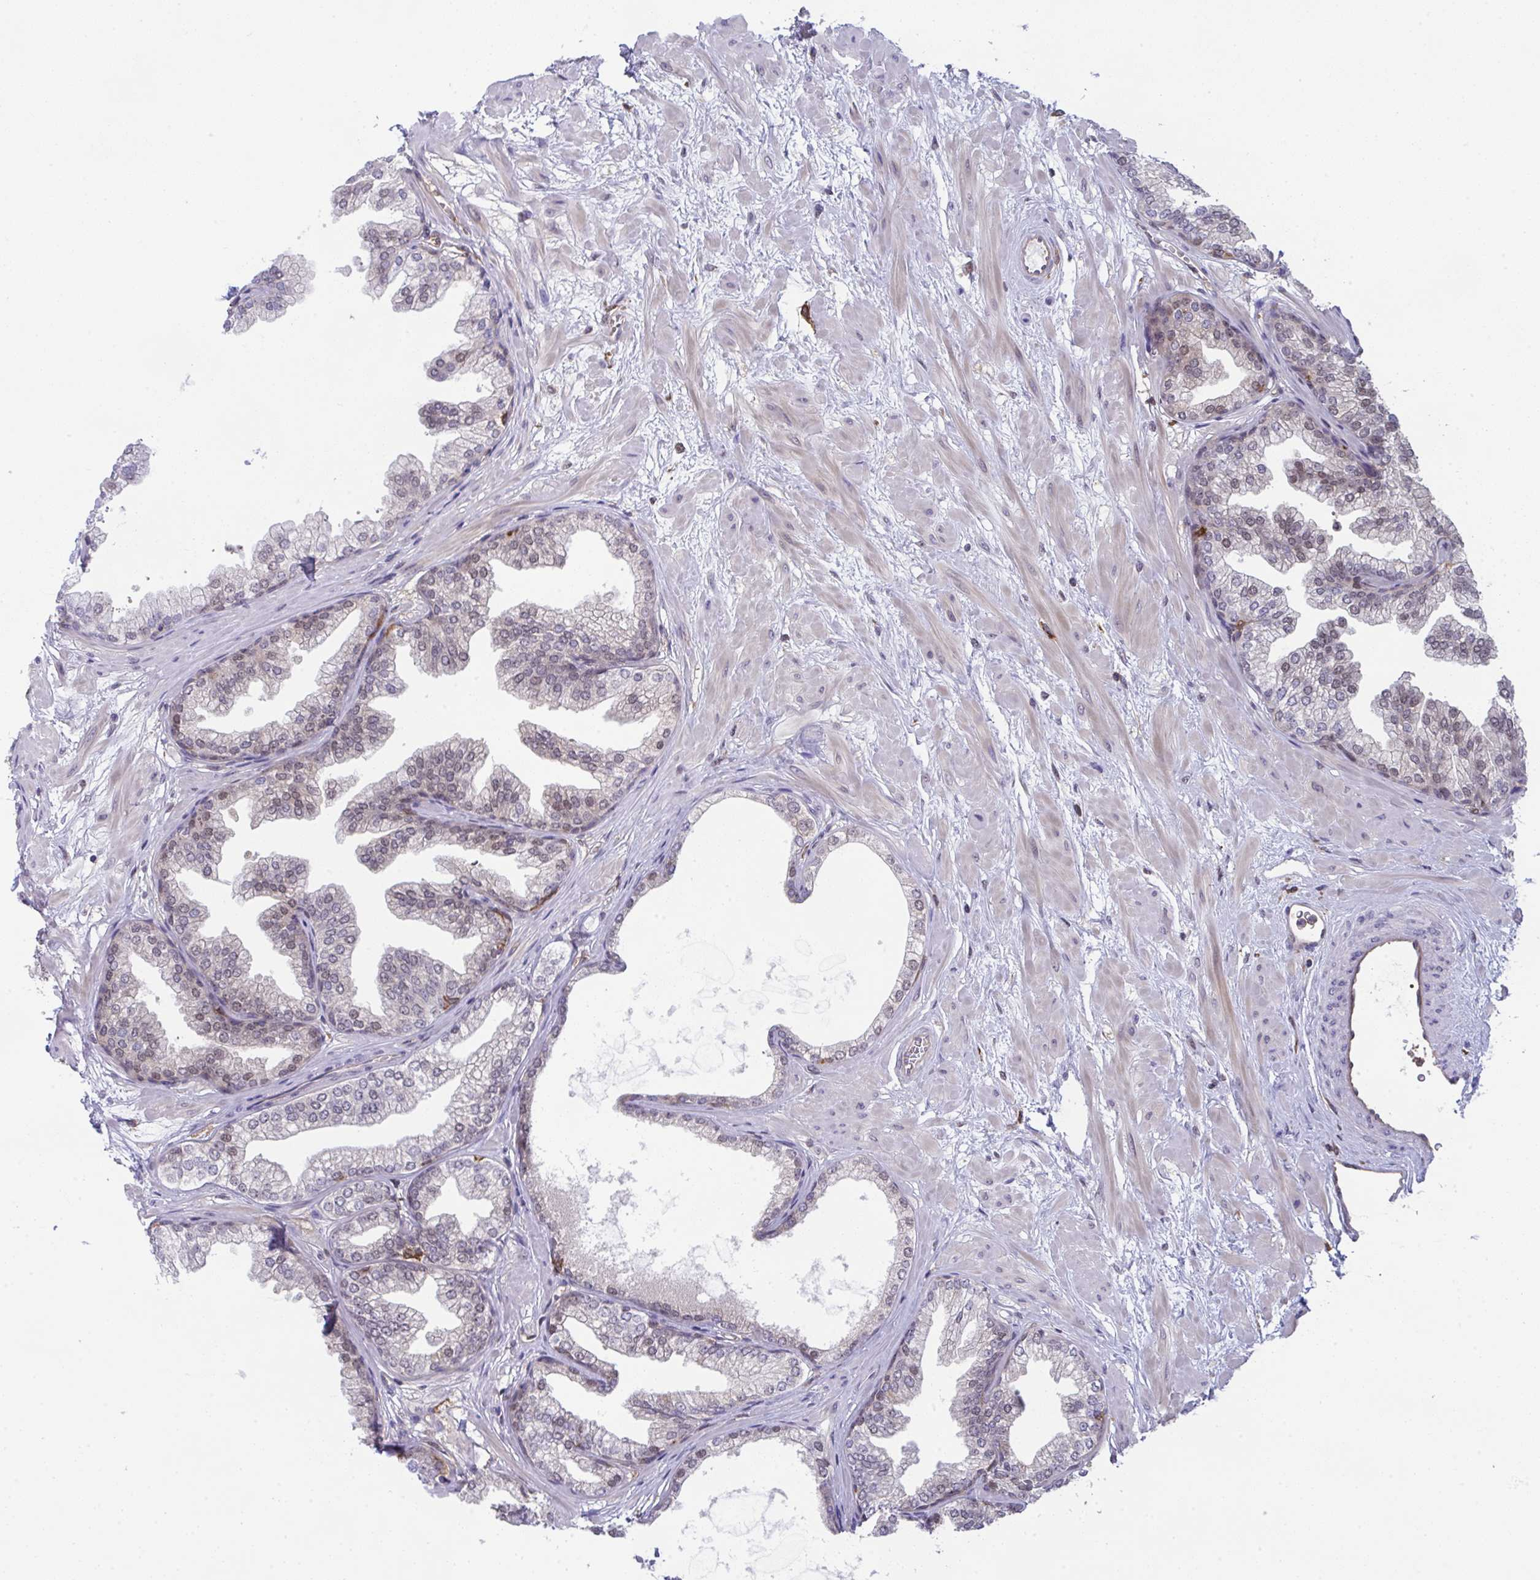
{"staining": {"intensity": "moderate", "quantity": "<25%", "location": "cytoplasmic/membranous,nuclear"}, "tissue": "prostate", "cell_type": "Glandular cells", "image_type": "normal", "snomed": [{"axis": "morphology", "description": "Normal tissue, NOS"}, {"axis": "topography", "description": "Prostate"}], "caption": "Immunohistochemistry (IHC) (DAB) staining of normal prostate shows moderate cytoplasmic/membranous,nuclear protein positivity in about <25% of glandular cells.", "gene": "ALDH16A1", "patient": {"sex": "male", "age": 37}}